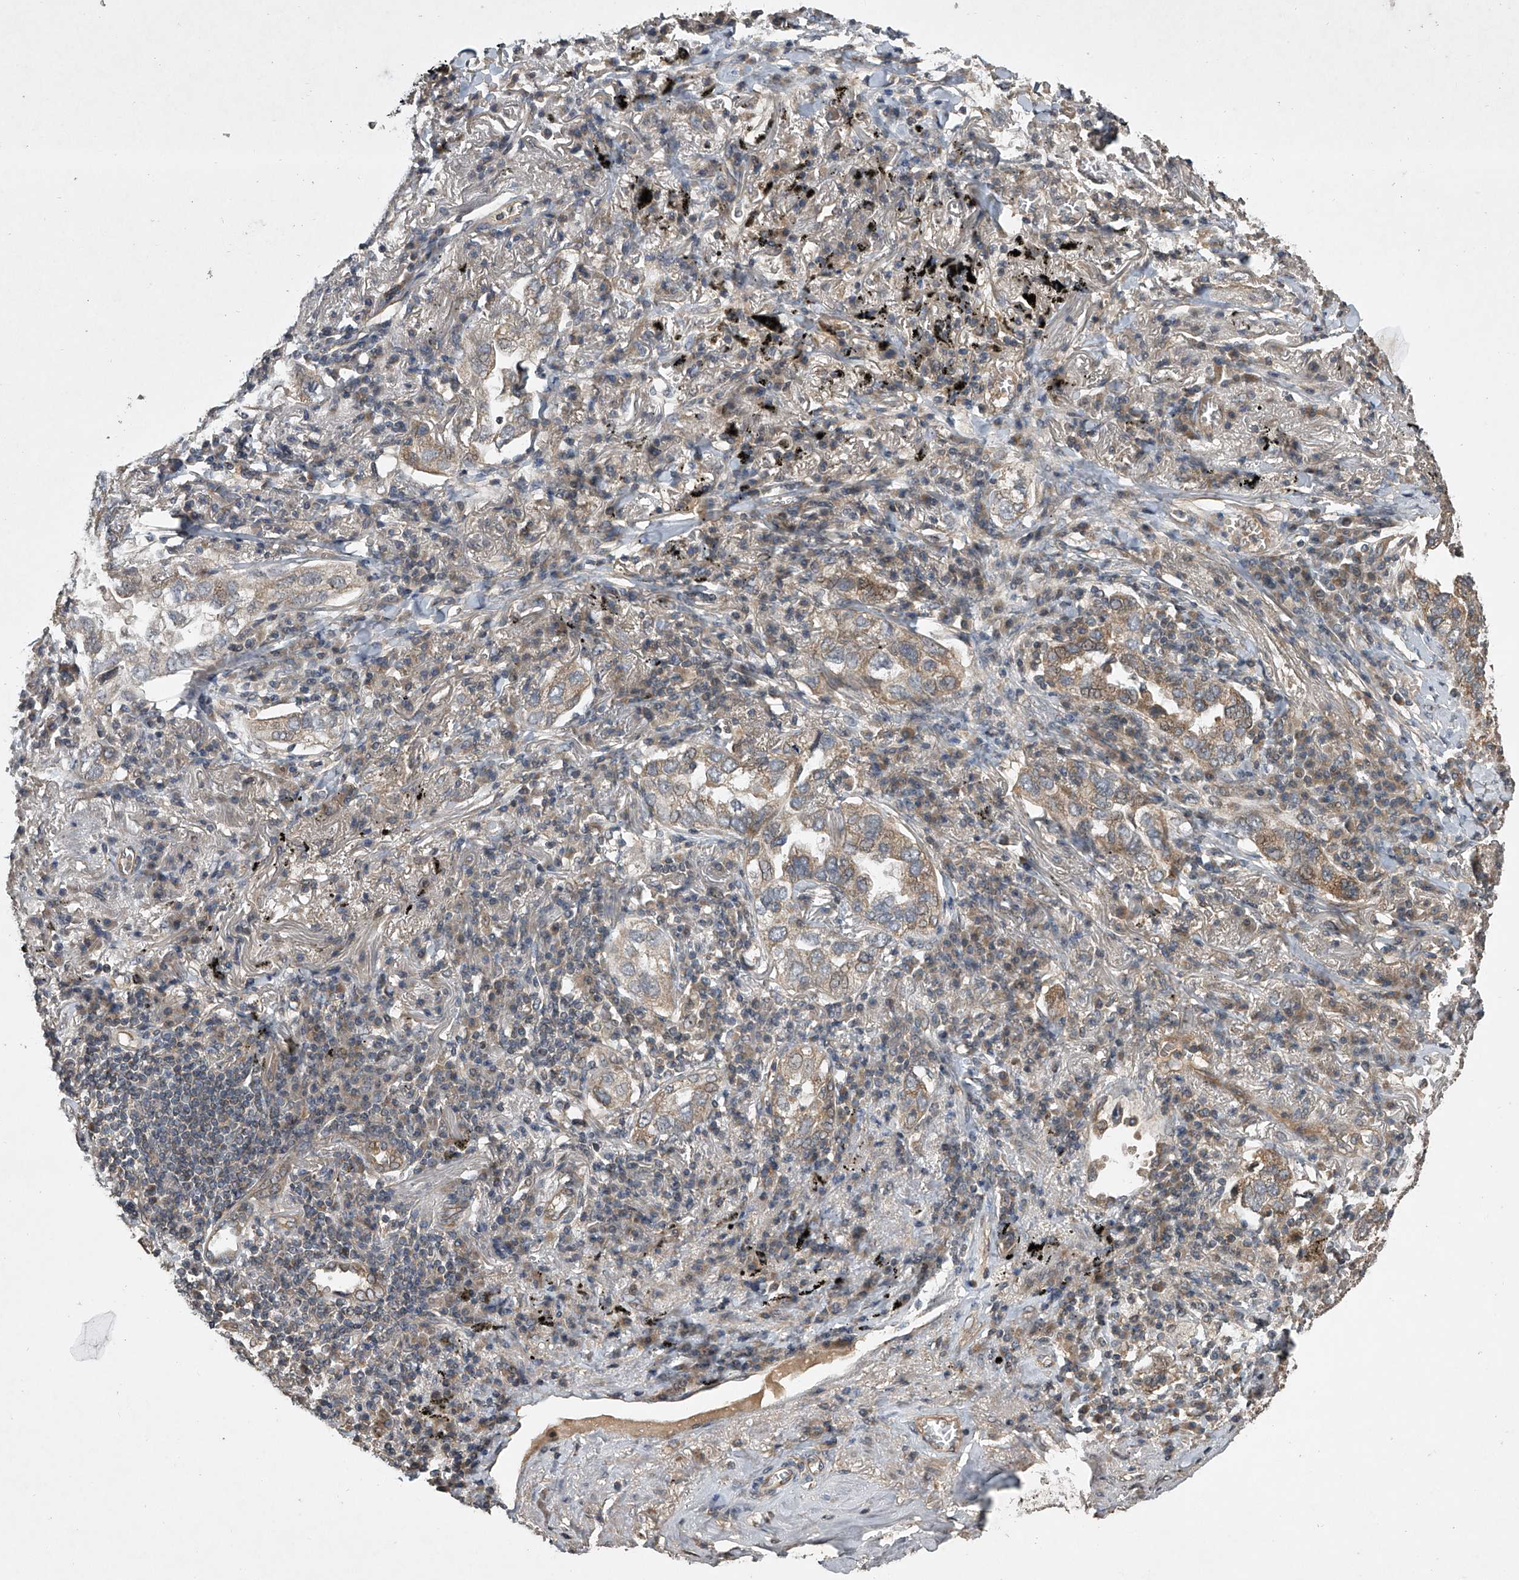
{"staining": {"intensity": "moderate", "quantity": ">75%", "location": "cytoplasmic/membranous"}, "tissue": "lung cancer", "cell_type": "Tumor cells", "image_type": "cancer", "snomed": [{"axis": "morphology", "description": "Adenocarcinoma, NOS"}, {"axis": "topography", "description": "Lung"}], "caption": "IHC image of lung cancer (adenocarcinoma) stained for a protein (brown), which exhibits medium levels of moderate cytoplasmic/membranous positivity in approximately >75% of tumor cells.", "gene": "NFS1", "patient": {"sex": "male", "age": 65}}